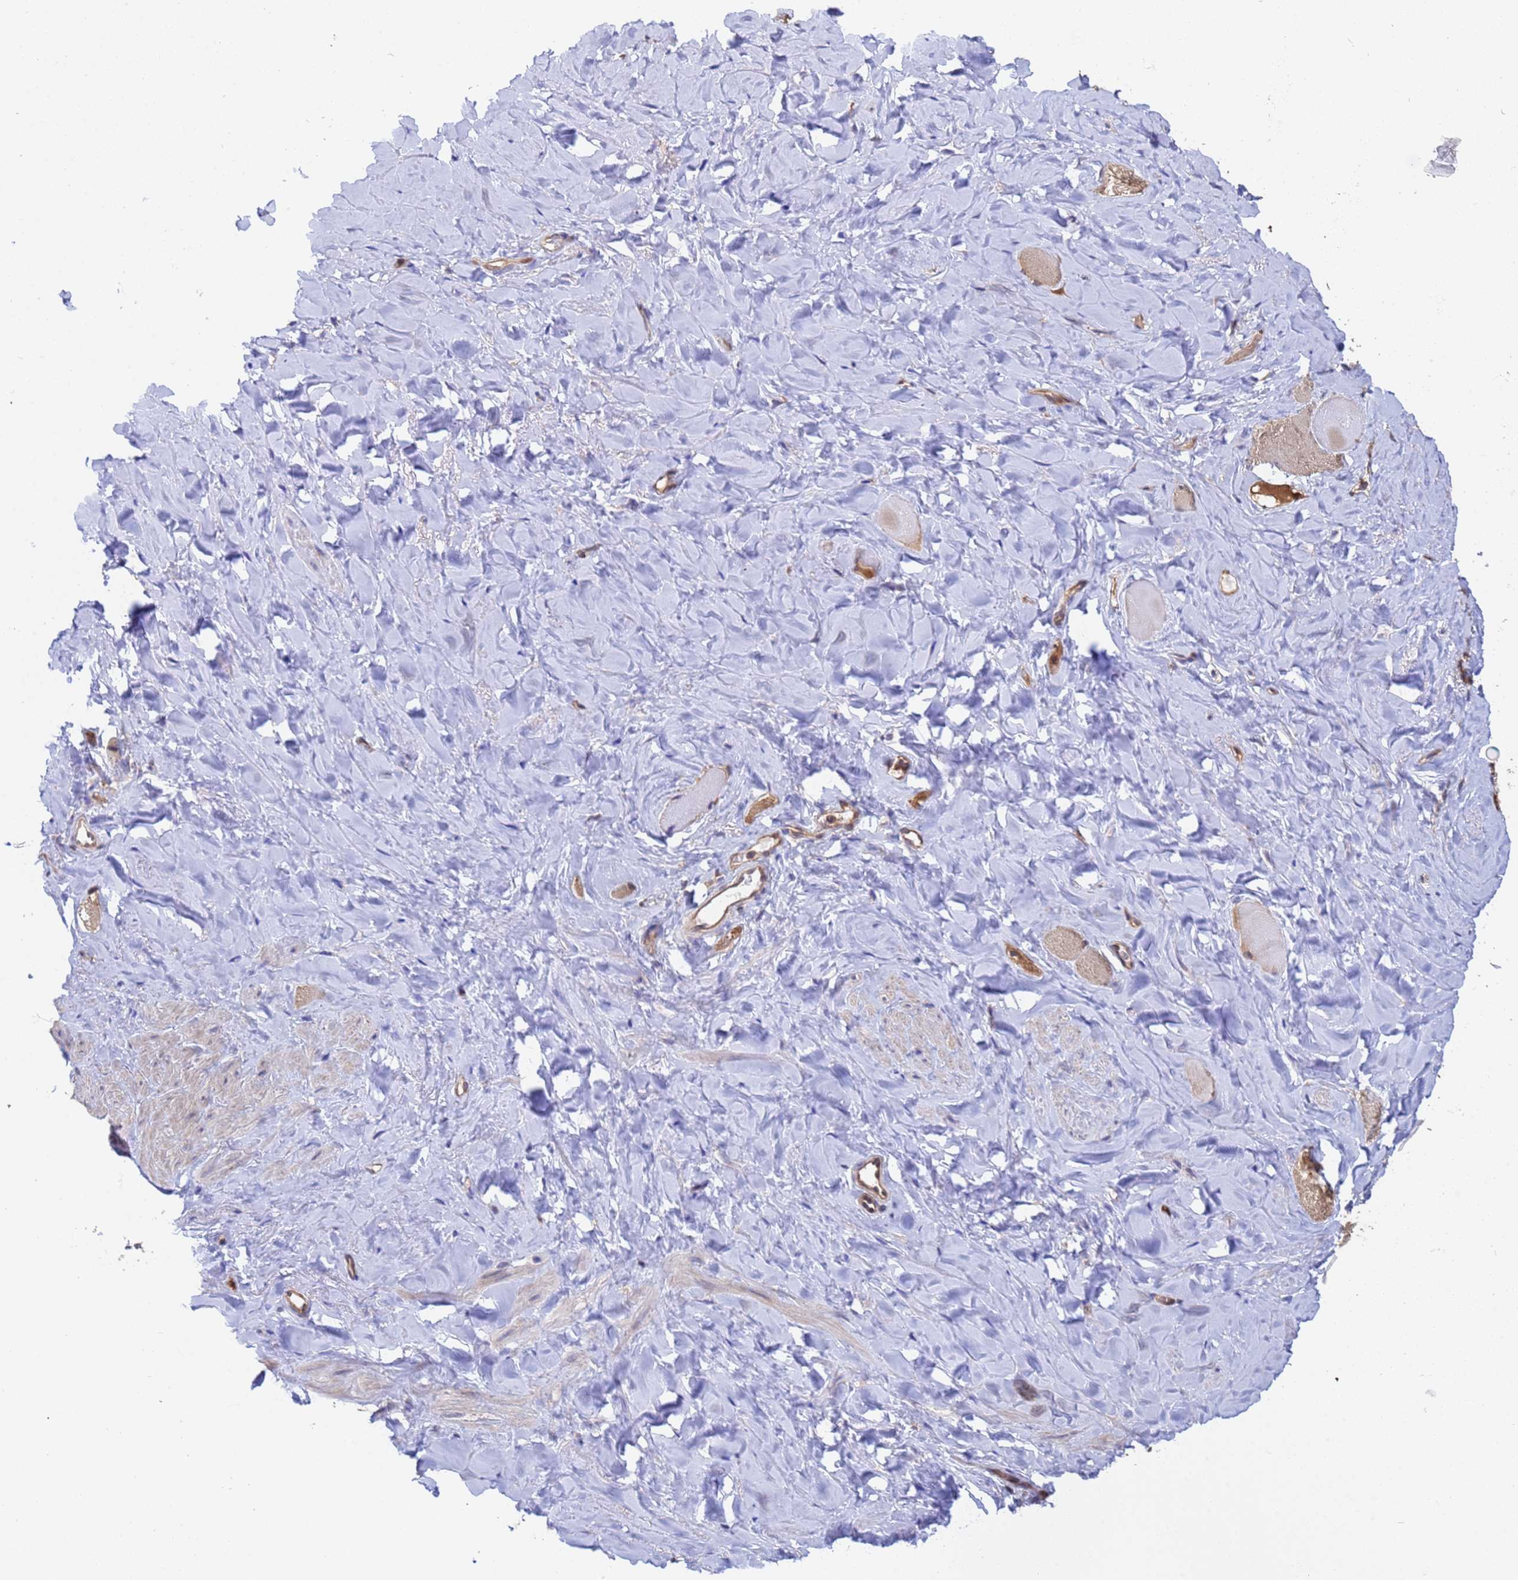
{"staining": {"intensity": "weak", "quantity": "<25%", "location": "cytoplasmic/membranous"}, "tissue": "smooth muscle", "cell_type": "Smooth muscle cells", "image_type": "normal", "snomed": [{"axis": "morphology", "description": "Normal tissue, NOS"}, {"axis": "topography", "description": "Smooth muscle"}, {"axis": "topography", "description": "Peripheral nerve tissue"}], "caption": "The histopathology image shows no staining of smooth muscle cells in unremarkable smooth muscle.", "gene": "FAM25A", "patient": {"sex": "male", "age": 69}}